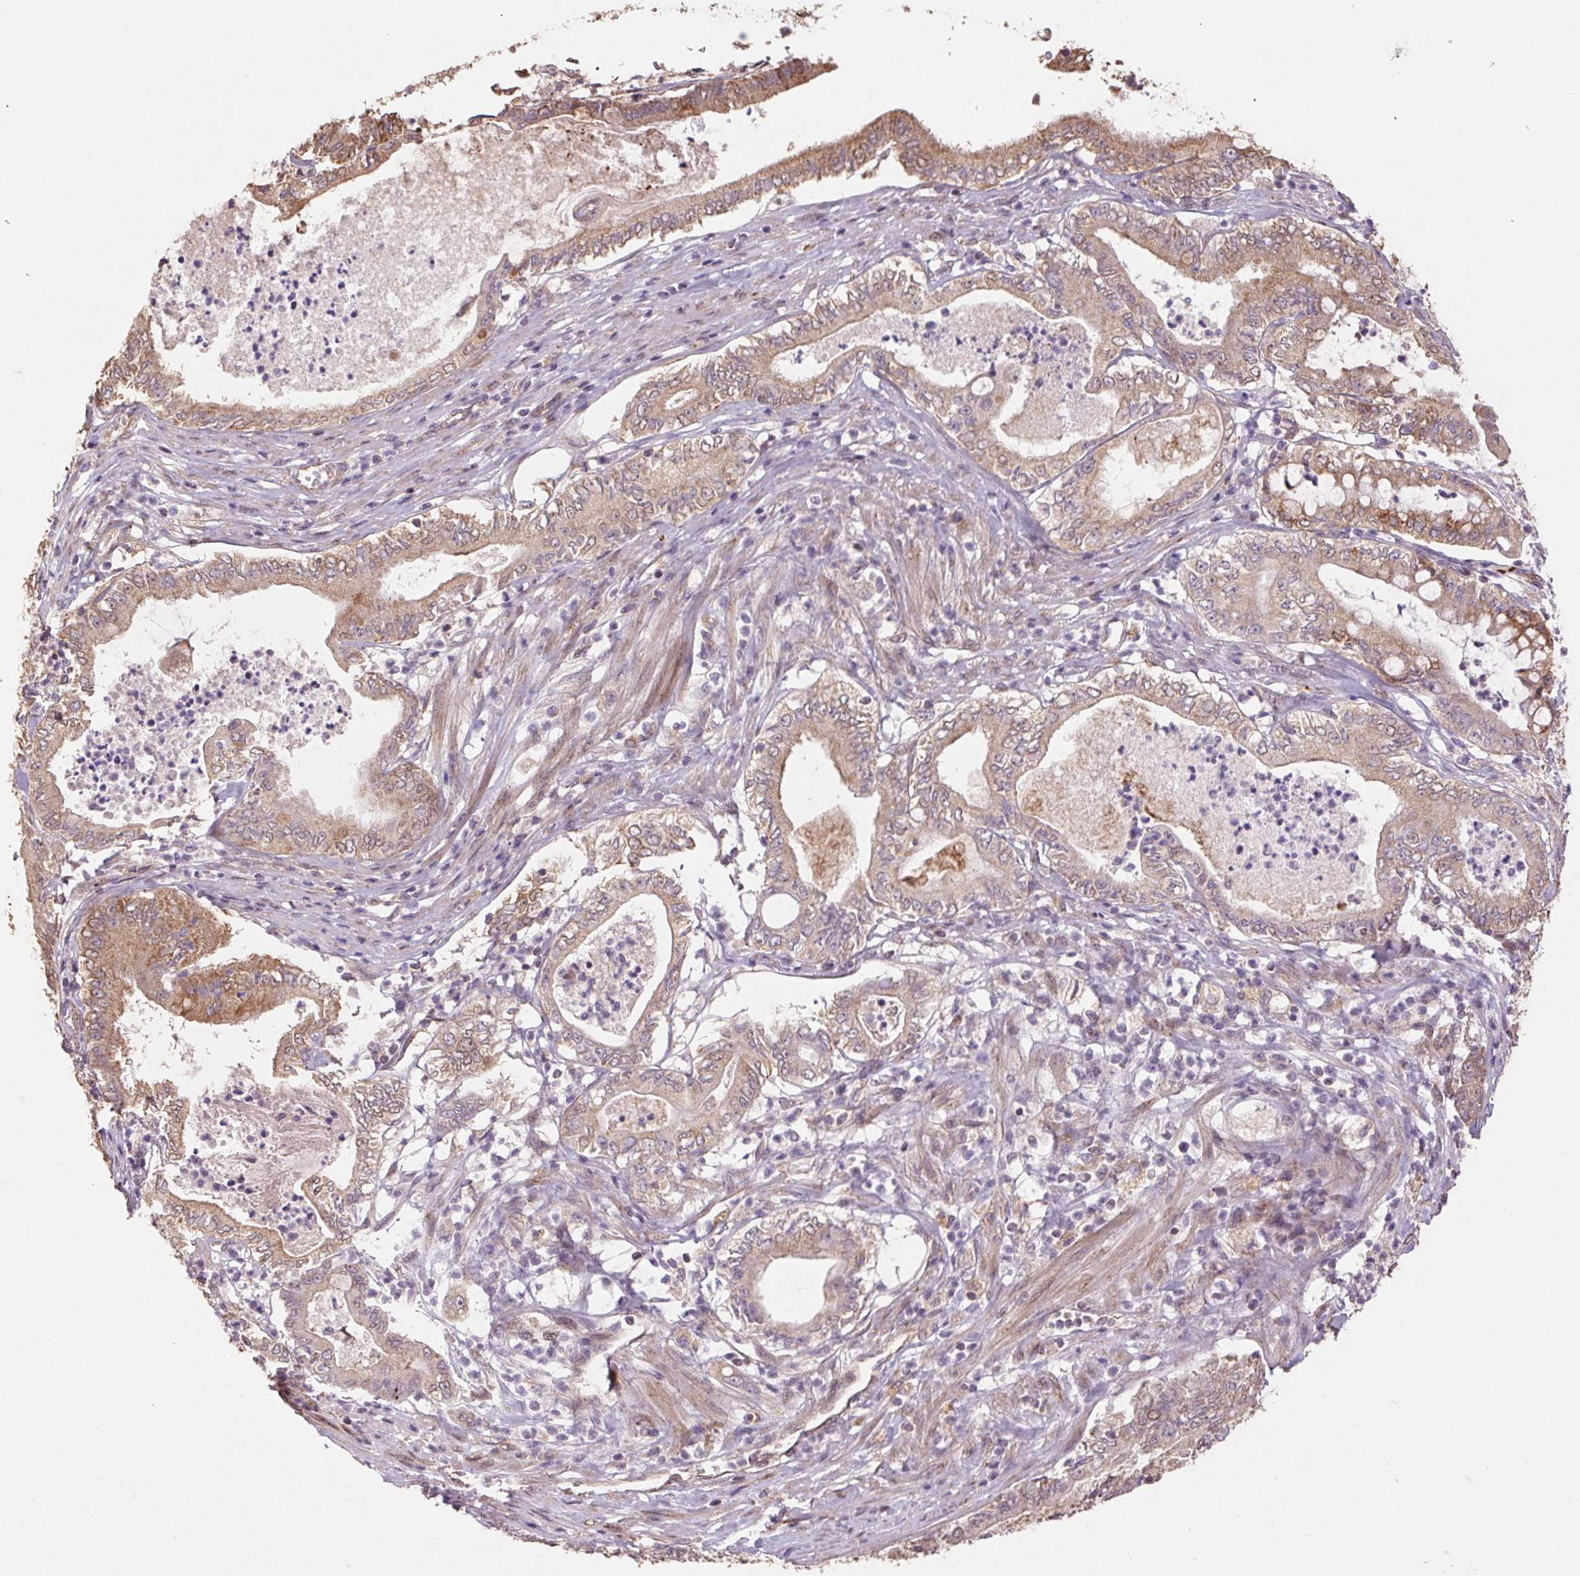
{"staining": {"intensity": "moderate", "quantity": "25%-75%", "location": "cytoplasmic/membranous"}, "tissue": "pancreatic cancer", "cell_type": "Tumor cells", "image_type": "cancer", "snomed": [{"axis": "morphology", "description": "Adenocarcinoma, NOS"}, {"axis": "topography", "description": "Pancreas"}], "caption": "The photomicrograph reveals a brown stain indicating the presence of a protein in the cytoplasmic/membranous of tumor cells in adenocarcinoma (pancreatic).", "gene": "PDHA1", "patient": {"sex": "male", "age": 71}}